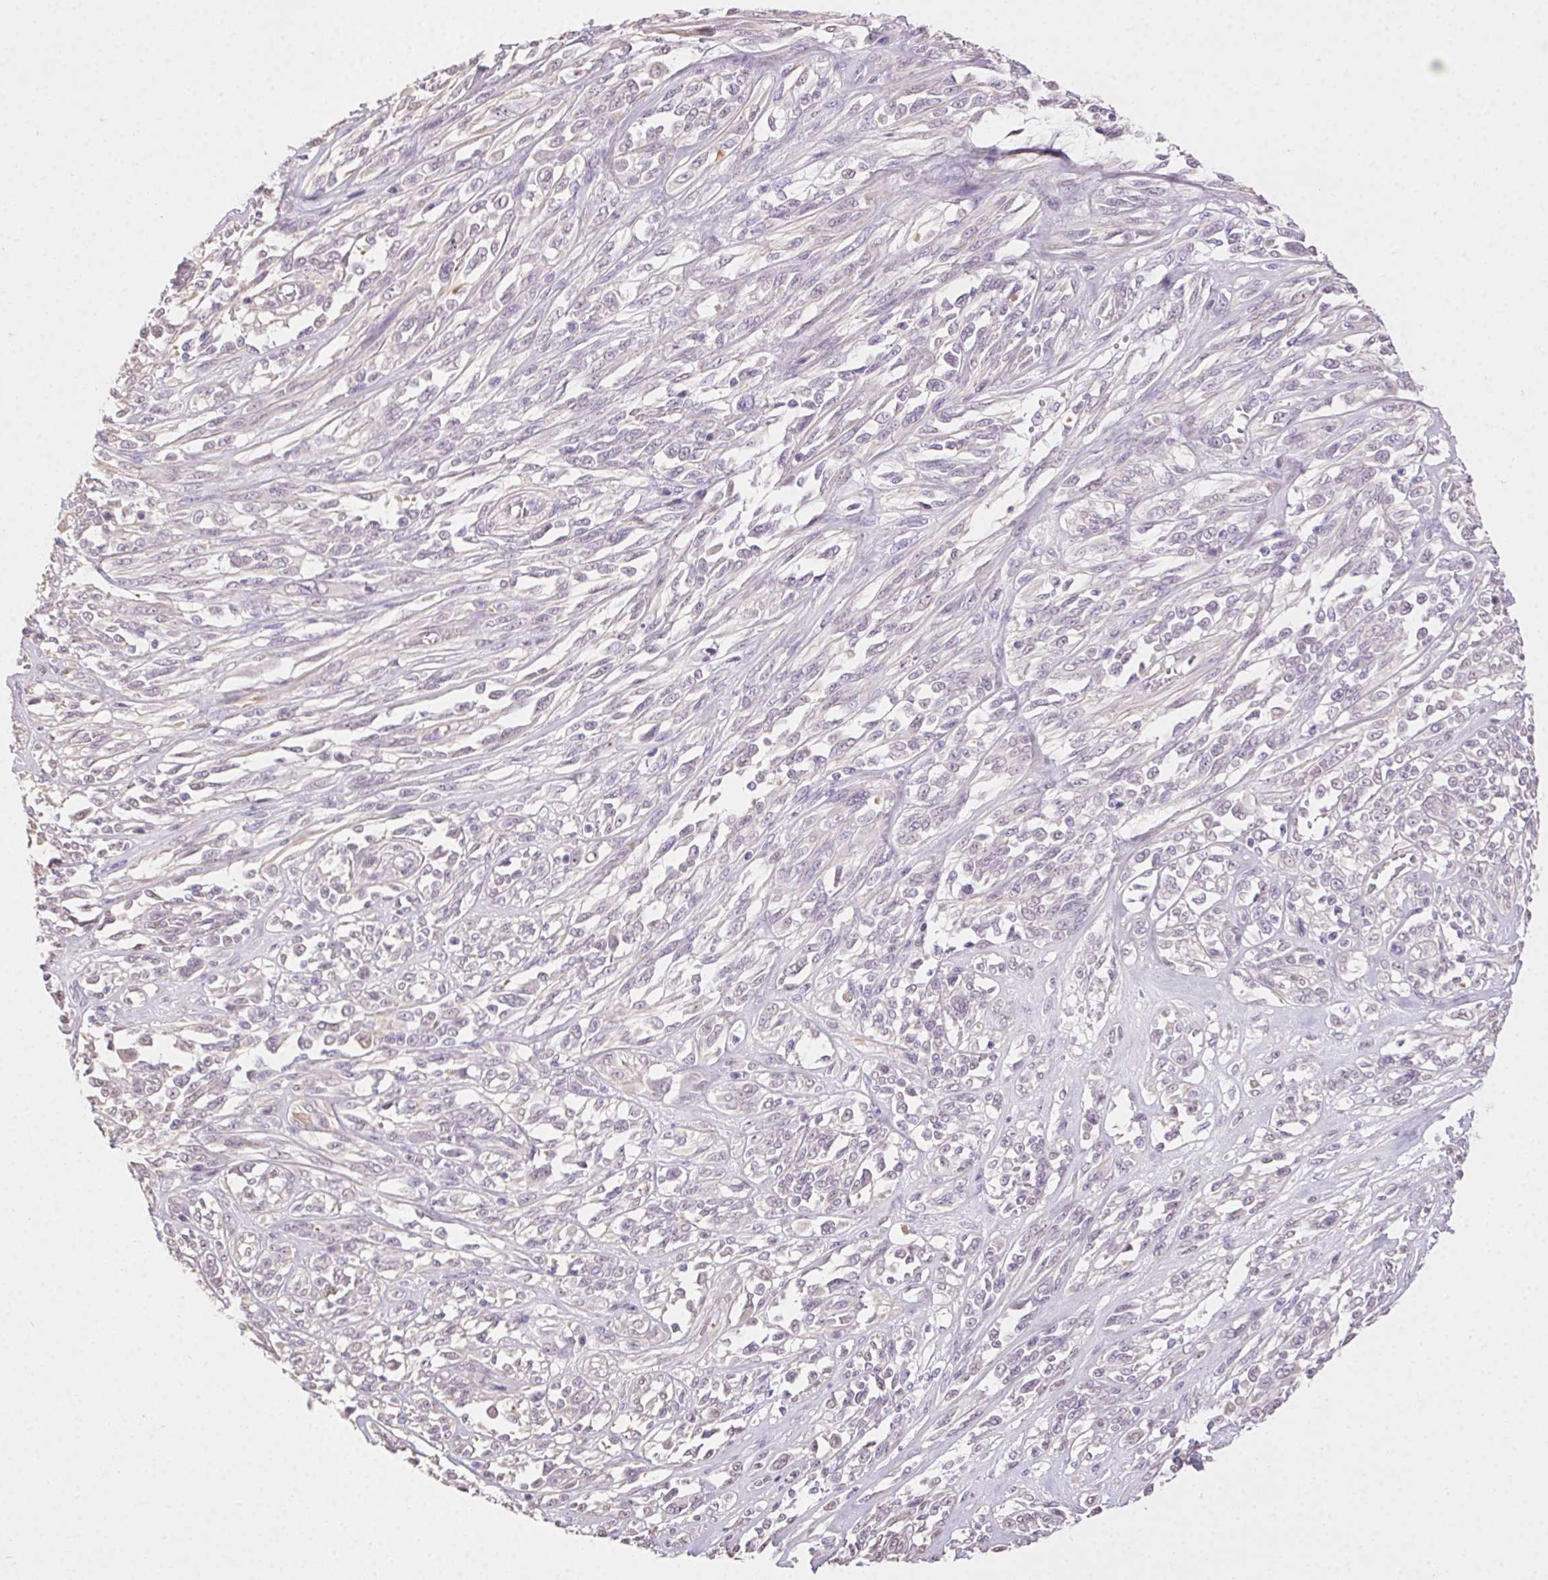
{"staining": {"intensity": "negative", "quantity": "none", "location": "none"}, "tissue": "melanoma", "cell_type": "Tumor cells", "image_type": "cancer", "snomed": [{"axis": "morphology", "description": "Malignant melanoma, NOS"}, {"axis": "topography", "description": "Skin"}], "caption": "Immunohistochemistry (IHC) photomicrograph of neoplastic tissue: human melanoma stained with DAB demonstrates no significant protein positivity in tumor cells. (Immunohistochemistry (IHC), brightfield microscopy, high magnification).", "gene": "SYCE2", "patient": {"sex": "female", "age": 91}}